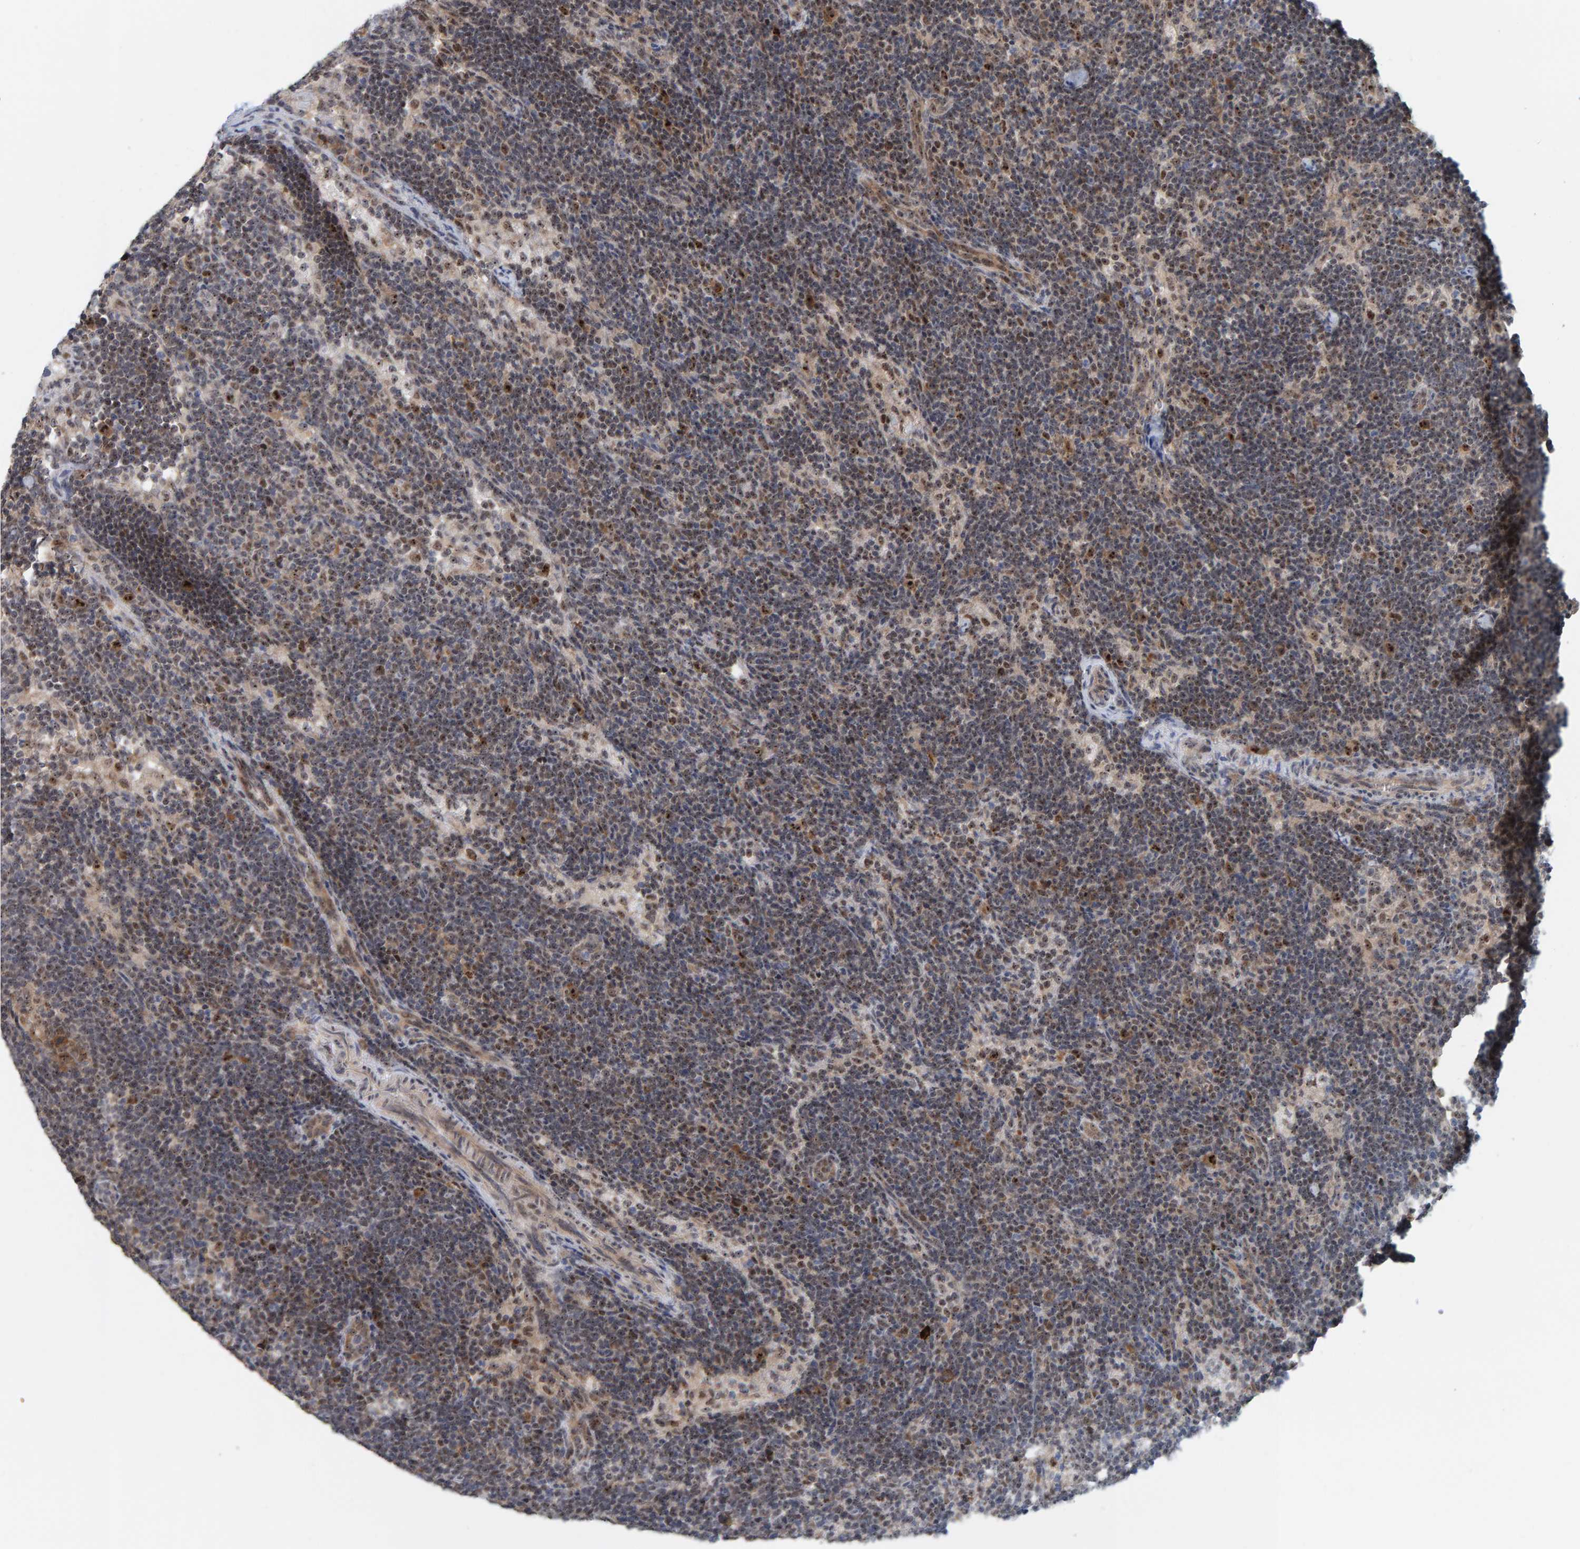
{"staining": {"intensity": "weak", "quantity": "25%-75%", "location": "cytoplasmic/membranous,nuclear"}, "tissue": "lymph node", "cell_type": "Germinal center cells", "image_type": "normal", "snomed": [{"axis": "morphology", "description": "Normal tissue, NOS"}, {"axis": "topography", "description": "Lymph node"}], "caption": "Immunohistochemical staining of normal lymph node demonstrates weak cytoplasmic/membranous,nuclear protein positivity in about 25%-75% of germinal center cells.", "gene": "POLR1E", "patient": {"sex": "female", "age": 22}}